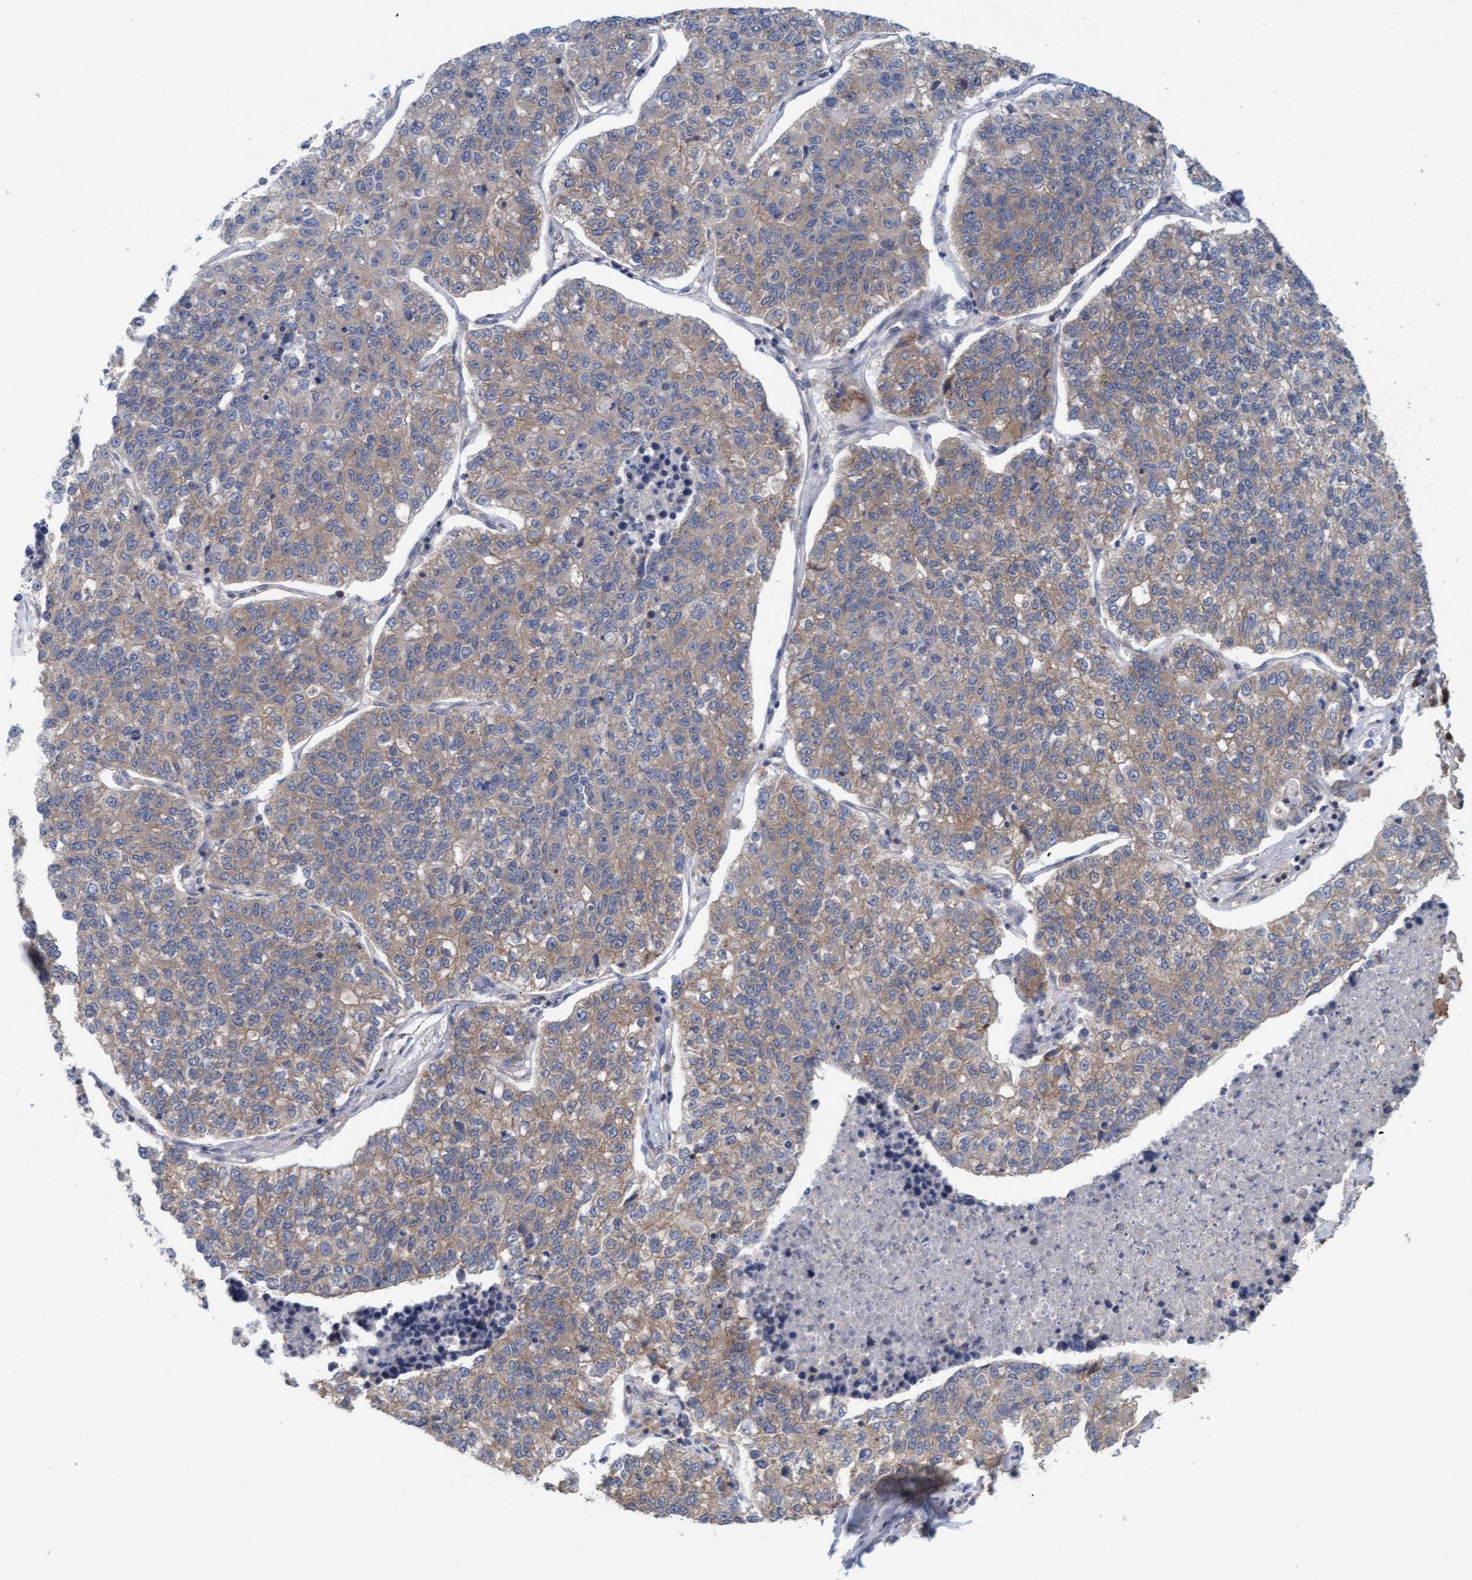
{"staining": {"intensity": "weak", "quantity": ">75%", "location": "cytoplasmic/membranous"}, "tissue": "lung cancer", "cell_type": "Tumor cells", "image_type": "cancer", "snomed": [{"axis": "morphology", "description": "Adenocarcinoma, NOS"}, {"axis": "topography", "description": "Lung"}], "caption": "A micrograph of human lung adenocarcinoma stained for a protein displays weak cytoplasmic/membranous brown staining in tumor cells.", "gene": "FXR2", "patient": {"sex": "male", "age": 49}}